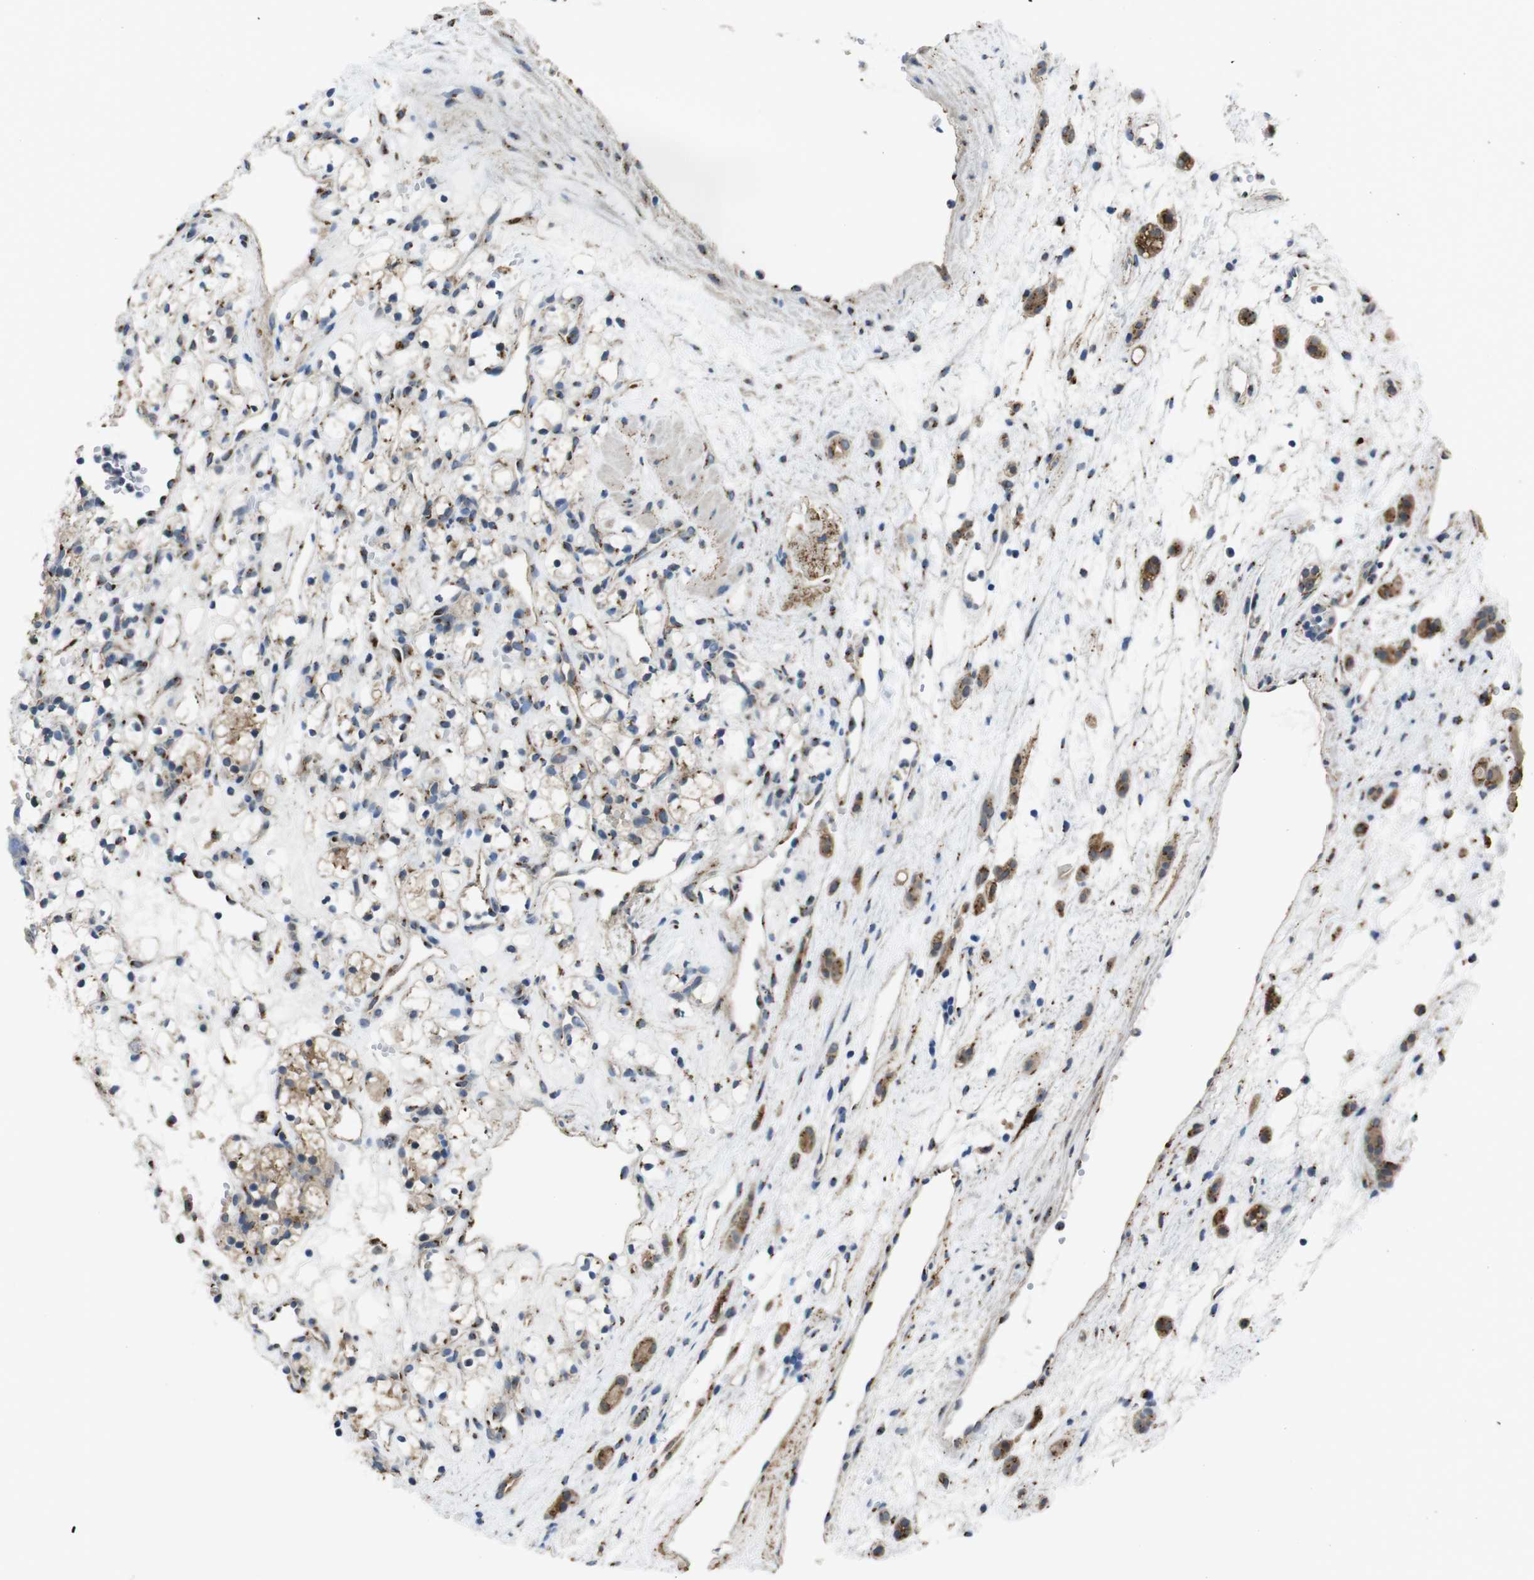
{"staining": {"intensity": "weak", "quantity": "25%-75%", "location": "cytoplasmic/membranous"}, "tissue": "renal cancer", "cell_type": "Tumor cells", "image_type": "cancer", "snomed": [{"axis": "morphology", "description": "Adenocarcinoma, NOS"}, {"axis": "topography", "description": "Kidney"}], "caption": "This image displays immunohistochemistry staining of human adenocarcinoma (renal), with low weak cytoplasmic/membranous positivity in about 25%-75% of tumor cells.", "gene": "RAB6A", "patient": {"sex": "female", "age": 60}}